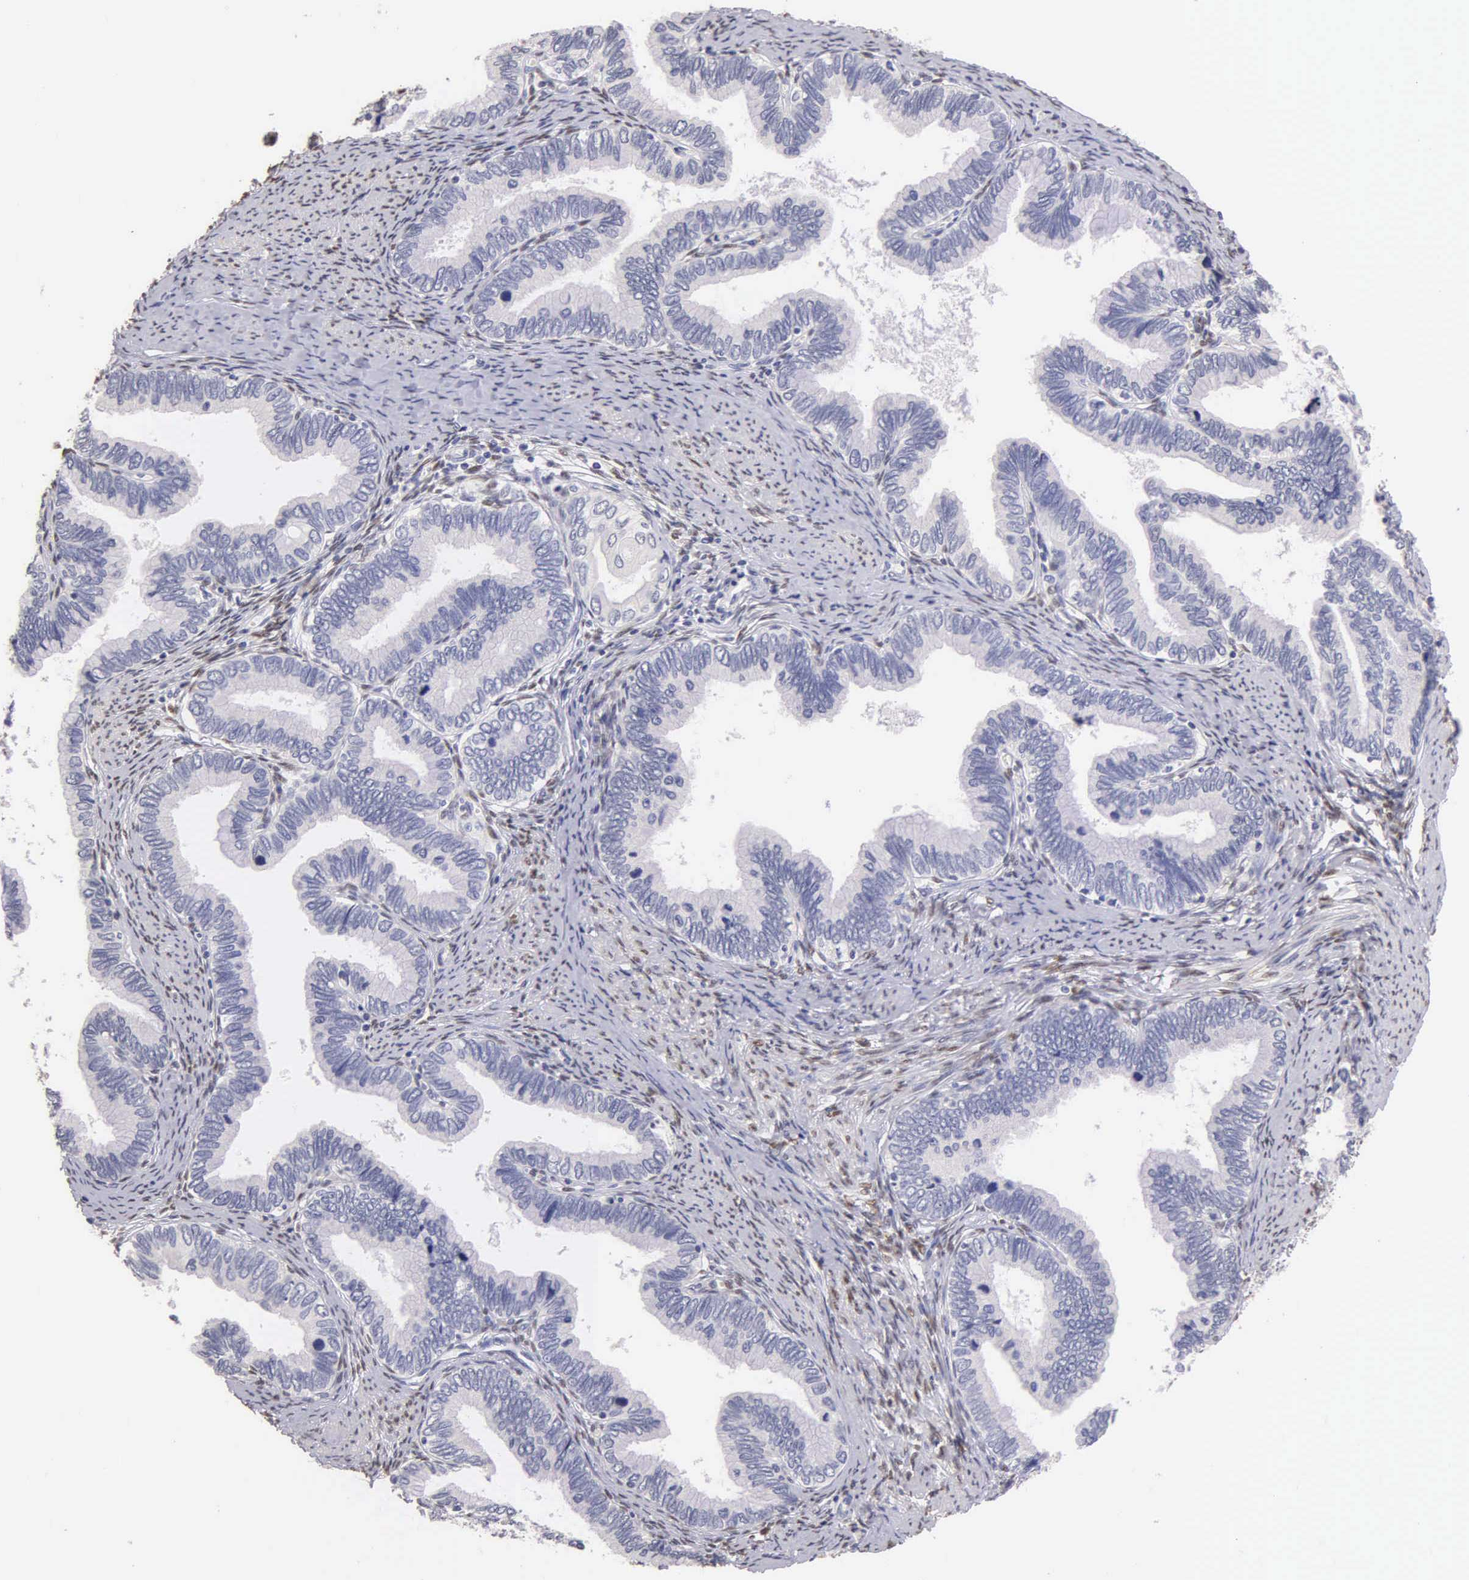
{"staining": {"intensity": "negative", "quantity": "none", "location": "none"}, "tissue": "cervical cancer", "cell_type": "Tumor cells", "image_type": "cancer", "snomed": [{"axis": "morphology", "description": "Adenocarcinoma, NOS"}, {"axis": "topography", "description": "Cervix"}], "caption": "An immunohistochemistry image of cervical adenocarcinoma is shown. There is no staining in tumor cells of cervical adenocarcinoma.", "gene": "ESR1", "patient": {"sex": "female", "age": 49}}